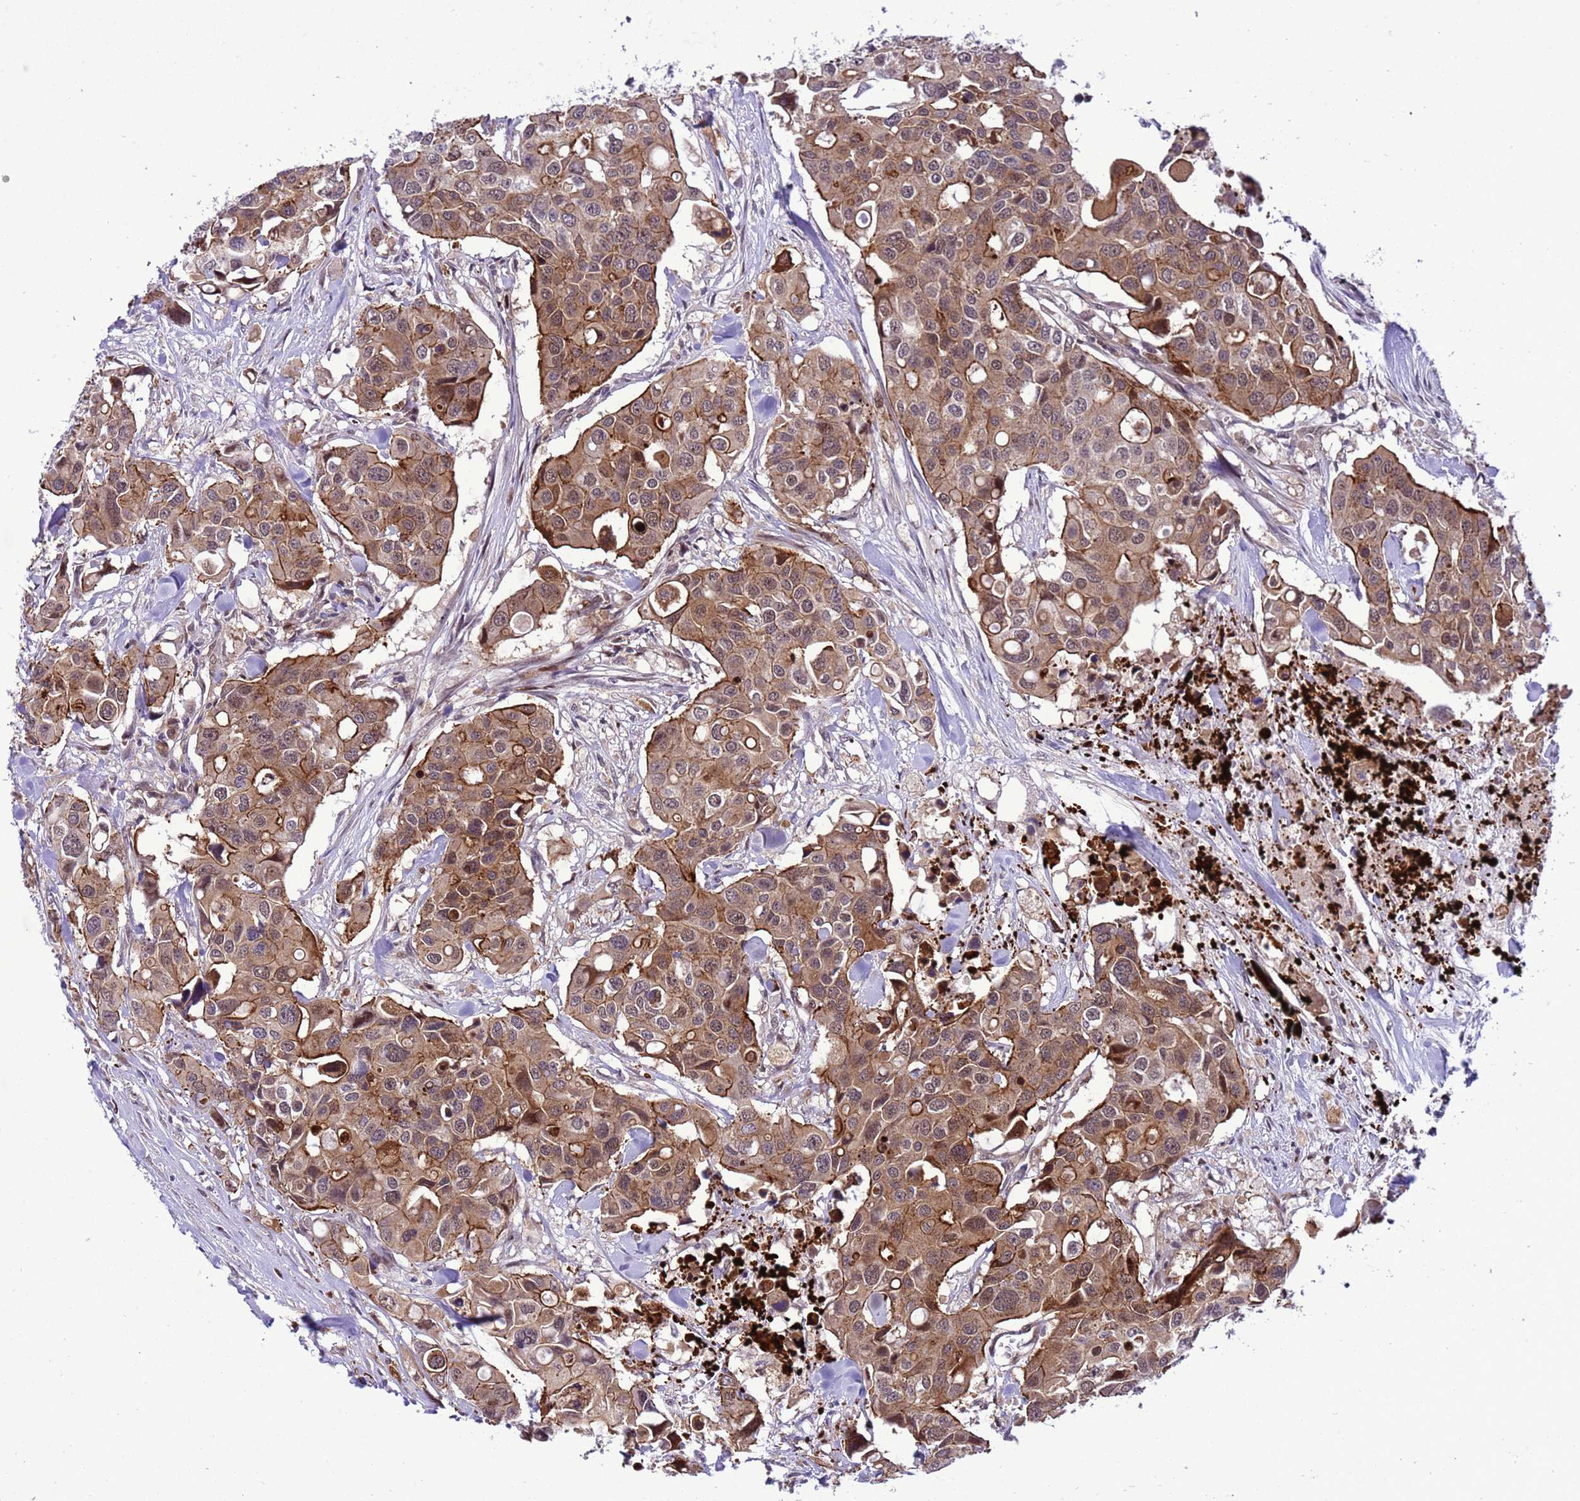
{"staining": {"intensity": "moderate", "quantity": ">75%", "location": "cytoplasmic/membranous,nuclear"}, "tissue": "colorectal cancer", "cell_type": "Tumor cells", "image_type": "cancer", "snomed": [{"axis": "morphology", "description": "Adenocarcinoma, NOS"}, {"axis": "topography", "description": "Colon"}], "caption": "Colorectal adenocarcinoma stained with IHC displays moderate cytoplasmic/membranous and nuclear staining in approximately >75% of tumor cells.", "gene": "RASD1", "patient": {"sex": "male", "age": 77}}